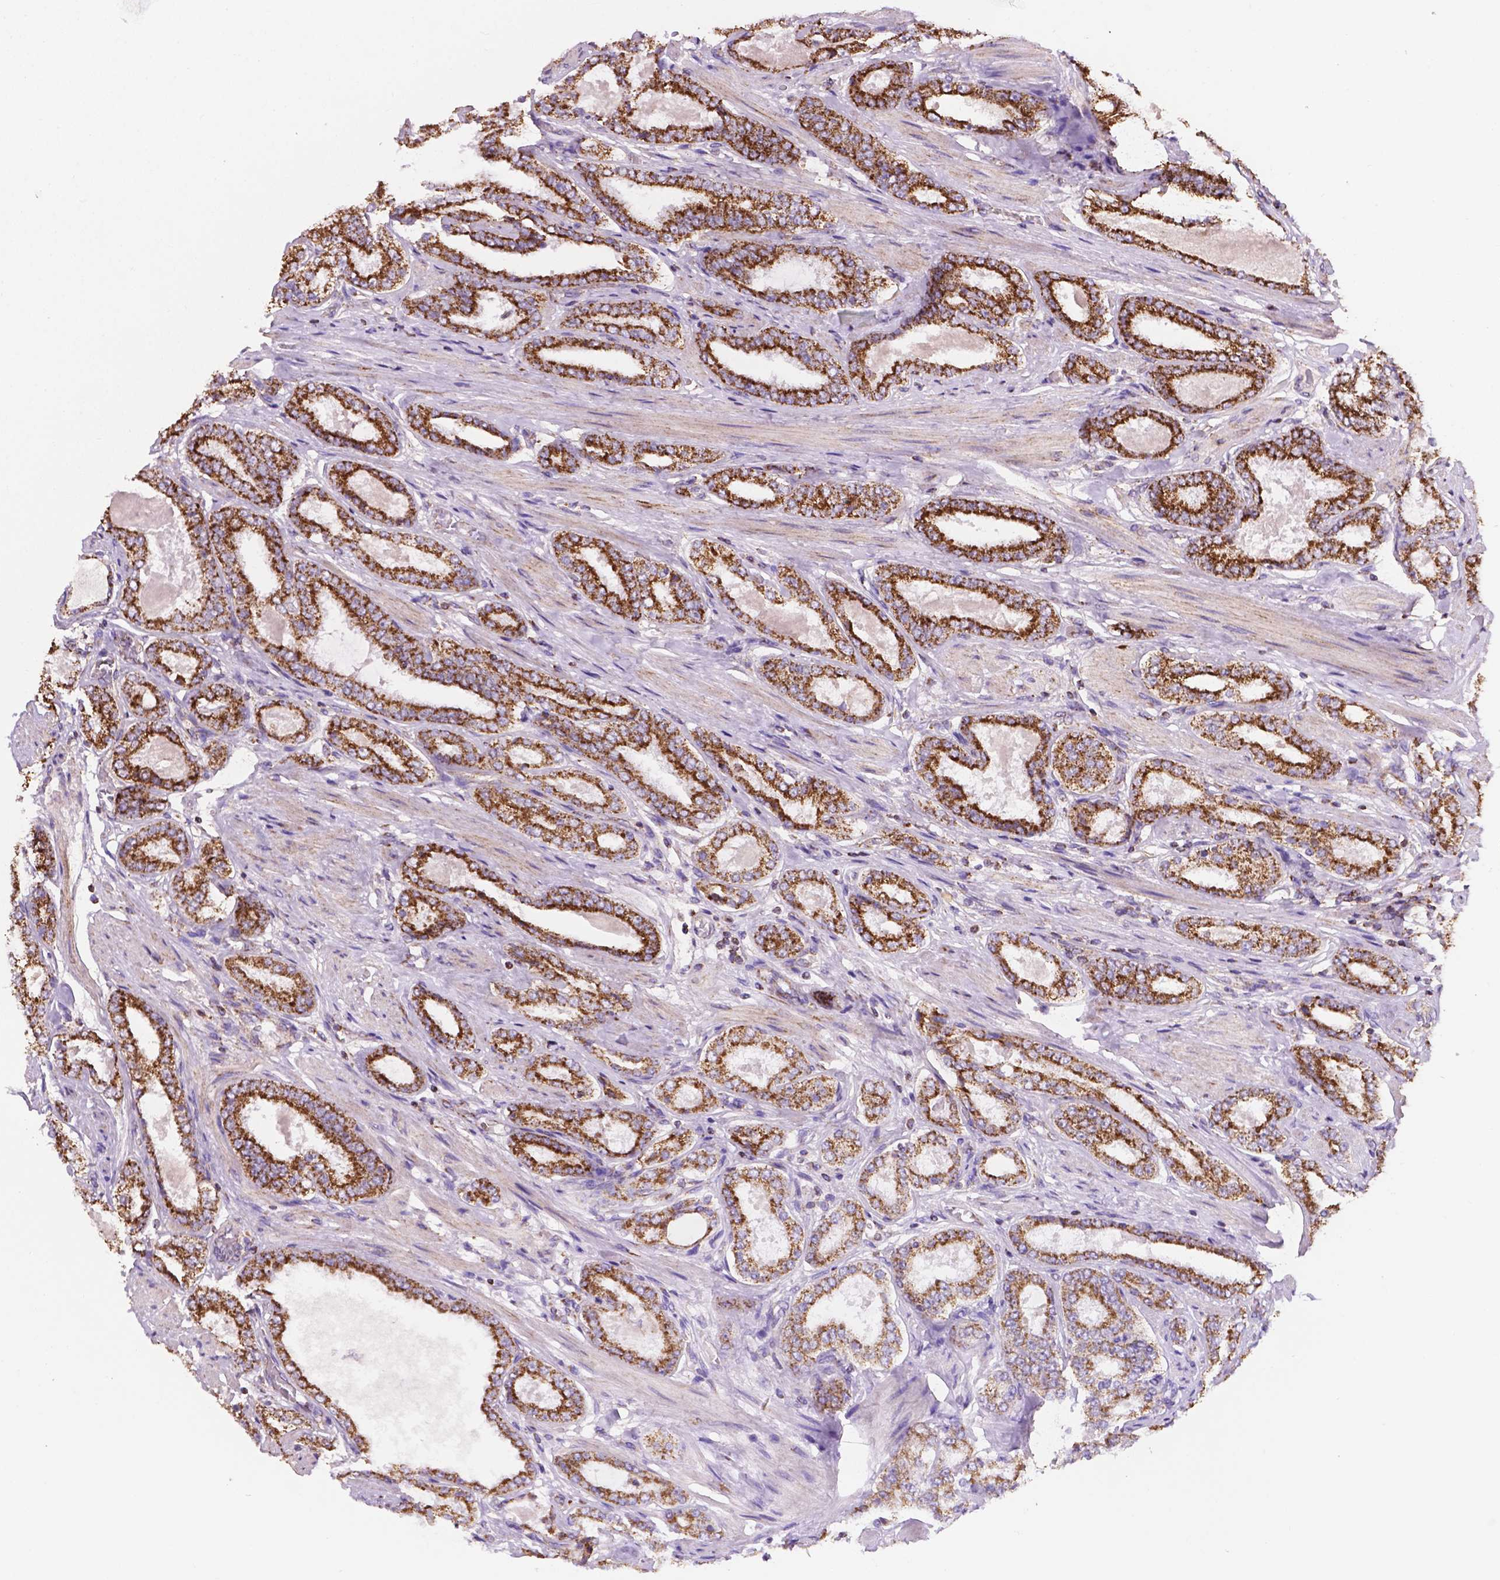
{"staining": {"intensity": "strong", "quantity": ">75%", "location": "cytoplasmic/membranous"}, "tissue": "prostate cancer", "cell_type": "Tumor cells", "image_type": "cancer", "snomed": [{"axis": "morphology", "description": "Adenocarcinoma, High grade"}, {"axis": "topography", "description": "Prostate"}], "caption": "DAB (3,3'-diaminobenzidine) immunohistochemical staining of prostate cancer exhibits strong cytoplasmic/membranous protein staining in approximately >75% of tumor cells.", "gene": "HSPD1", "patient": {"sex": "male", "age": 63}}